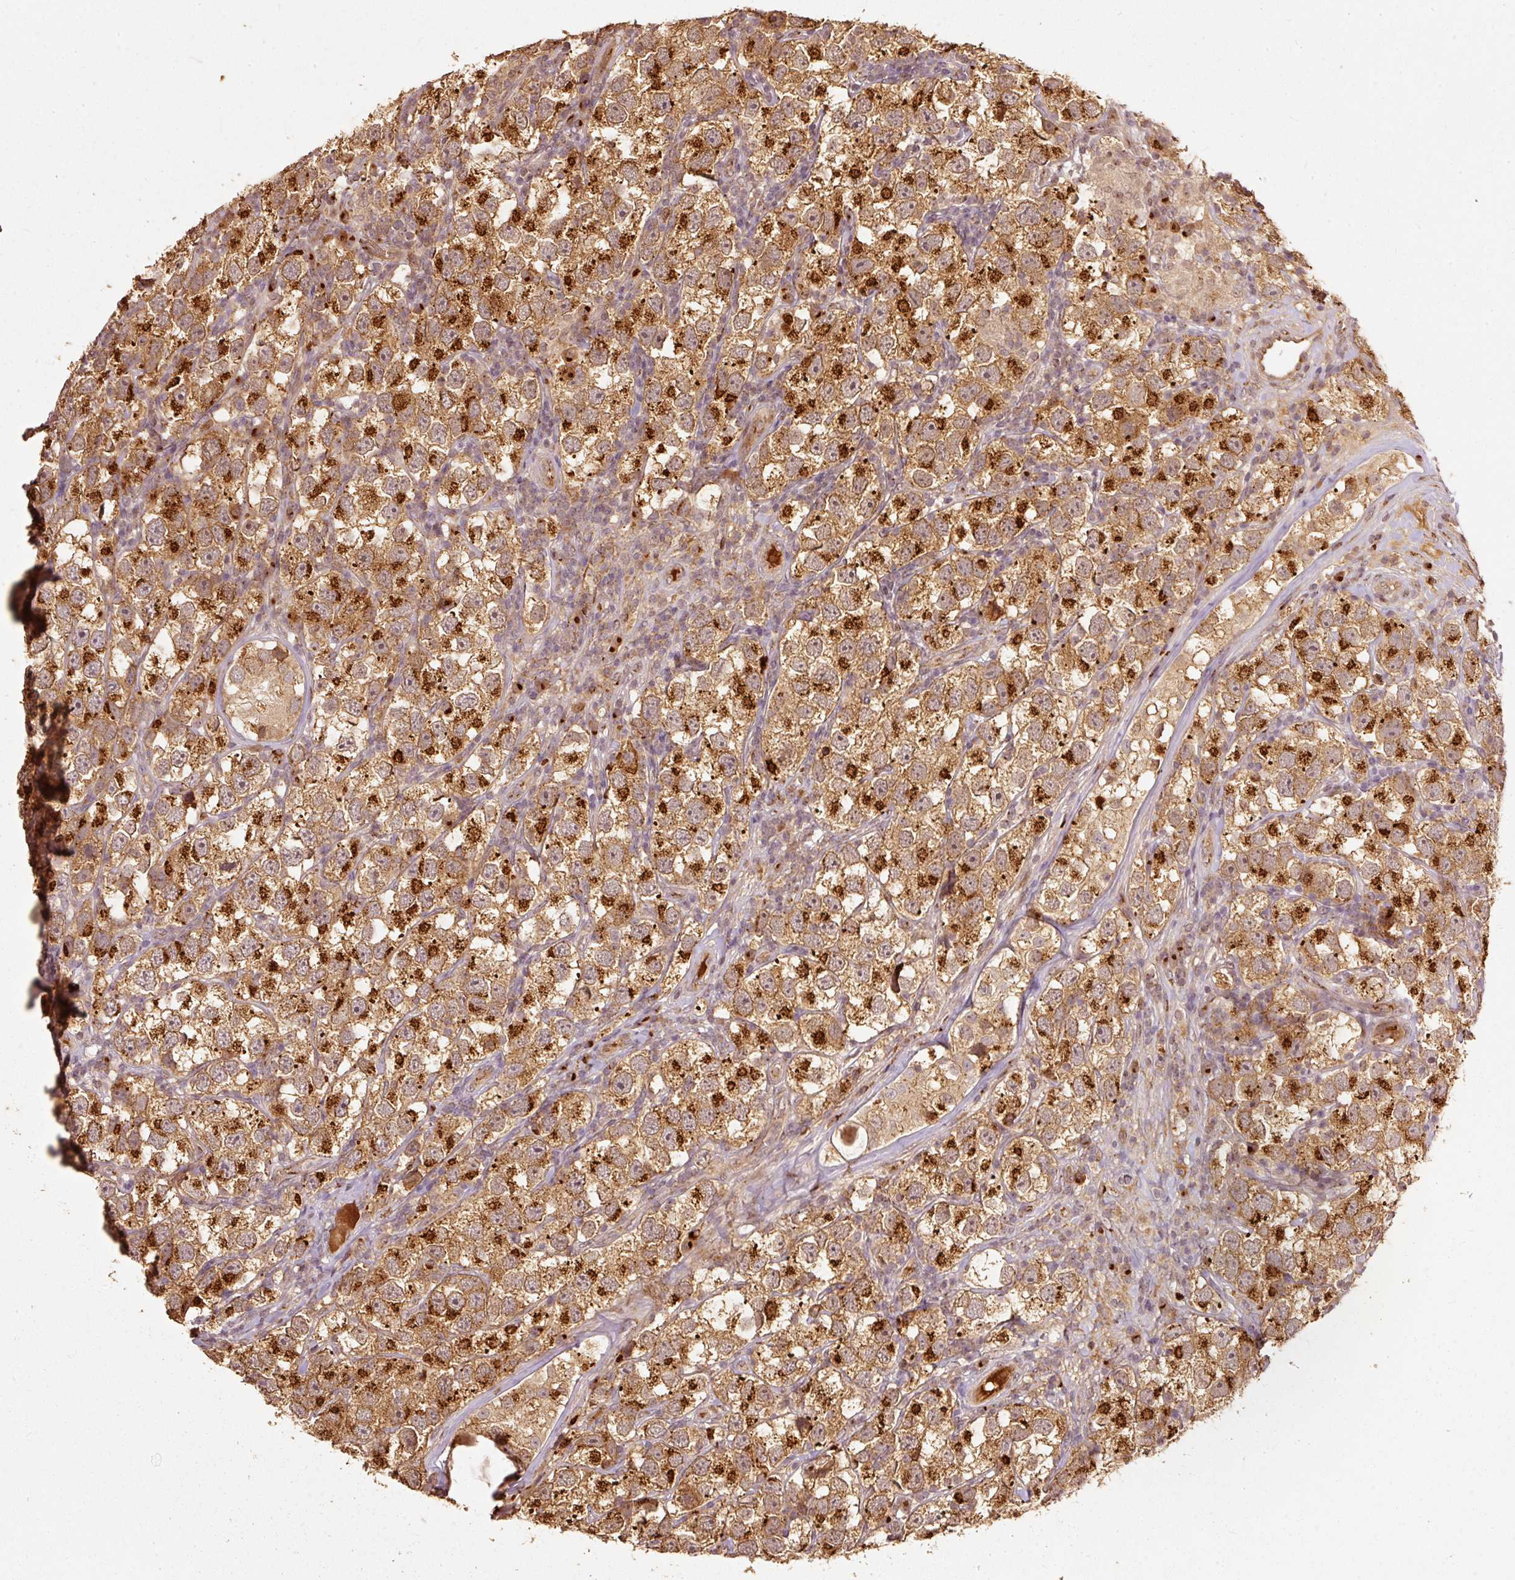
{"staining": {"intensity": "strong", "quantity": ">75%", "location": "cytoplasmic/membranous"}, "tissue": "testis cancer", "cell_type": "Tumor cells", "image_type": "cancer", "snomed": [{"axis": "morphology", "description": "Seminoma, NOS"}, {"axis": "topography", "description": "Testis"}], "caption": "Human testis seminoma stained with a brown dye reveals strong cytoplasmic/membranous positive expression in about >75% of tumor cells.", "gene": "FUT8", "patient": {"sex": "male", "age": 26}}